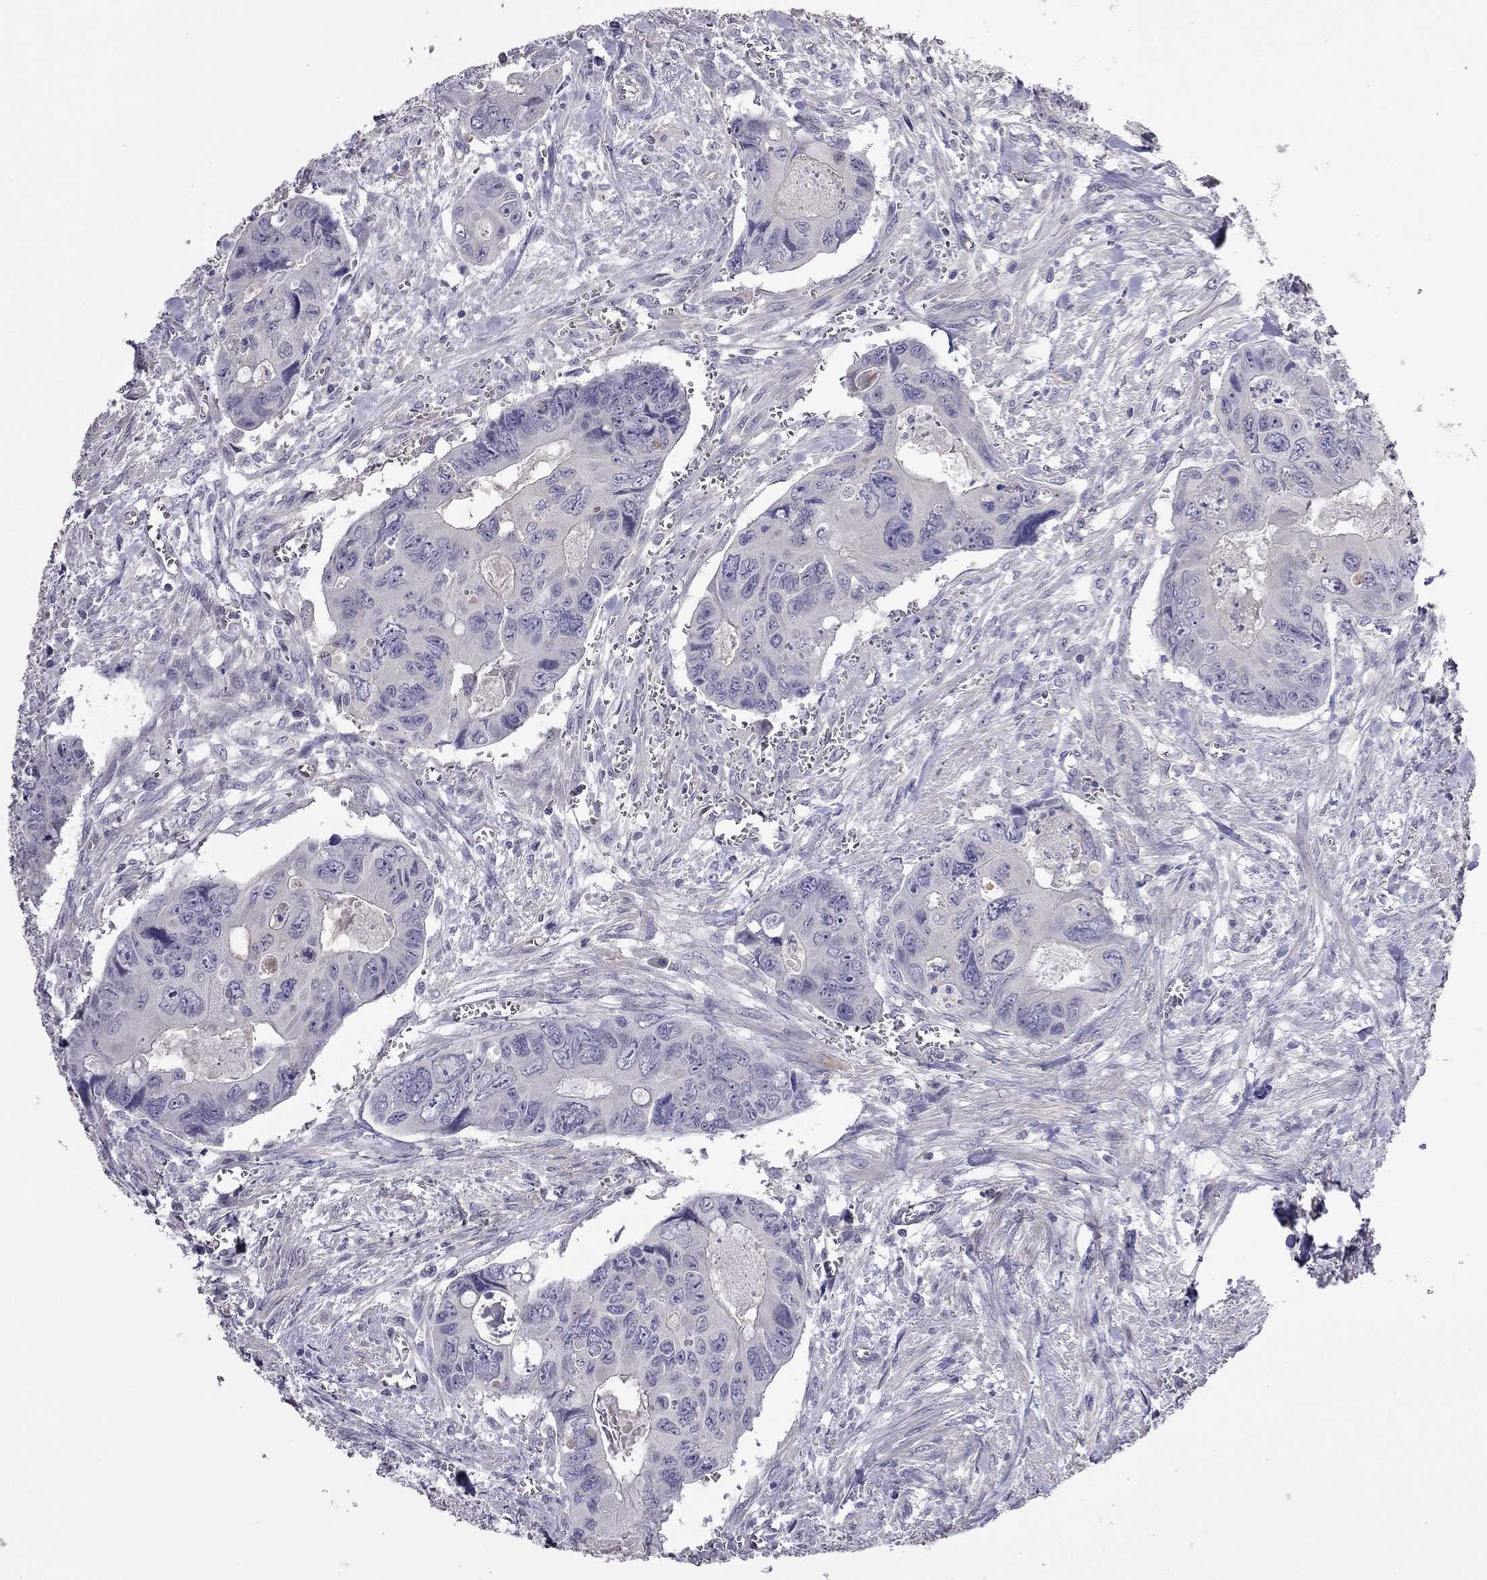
{"staining": {"intensity": "negative", "quantity": "none", "location": "none"}, "tissue": "colorectal cancer", "cell_type": "Tumor cells", "image_type": "cancer", "snomed": [{"axis": "morphology", "description": "Adenocarcinoma, NOS"}, {"axis": "topography", "description": "Rectum"}], "caption": "Human colorectal cancer stained for a protein using immunohistochemistry (IHC) shows no positivity in tumor cells.", "gene": "FEZ1", "patient": {"sex": "male", "age": 62}}